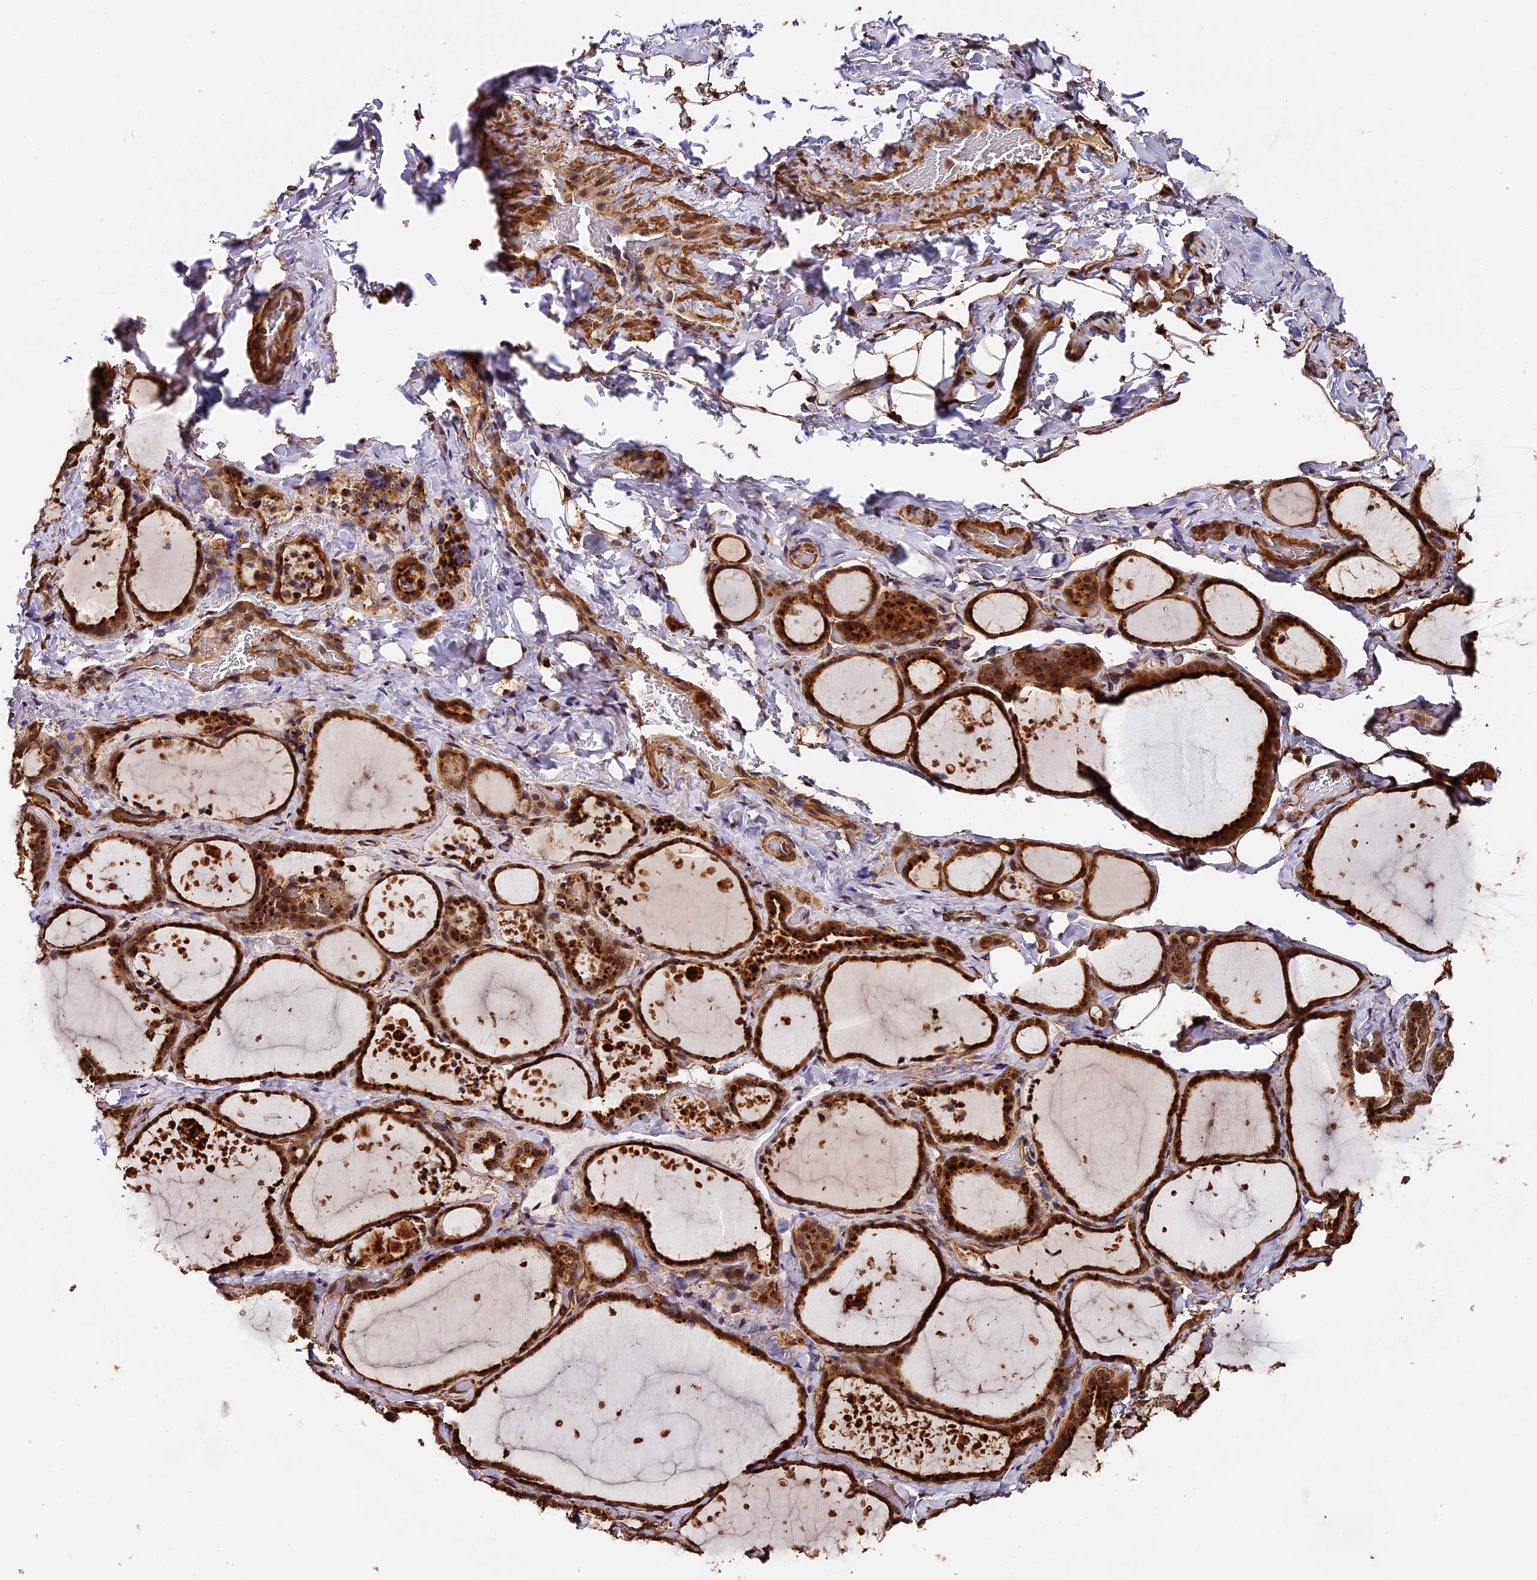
{"staining": {"intensity": "strong", "quantity": ">75%", "location": "cytoplasmic/membranous"}, "tissue": "thyroid gland", "cell_type": "Glandular cells", "image_type": "normal", "snomed": [{"axis": "morphology", "description": "Normal tissue, NOS"}, {"axis": "topography", "description": "Thyroid gland"}], "caption": "IHC image of normal thyroid gland stained for a protein (brown), which shows high levels of strong cytoplasmic/membranous positivity in approximately >75% of glandular cells.", "gene": "MMP15", "patient": {"sex": "female", "age": 44}}